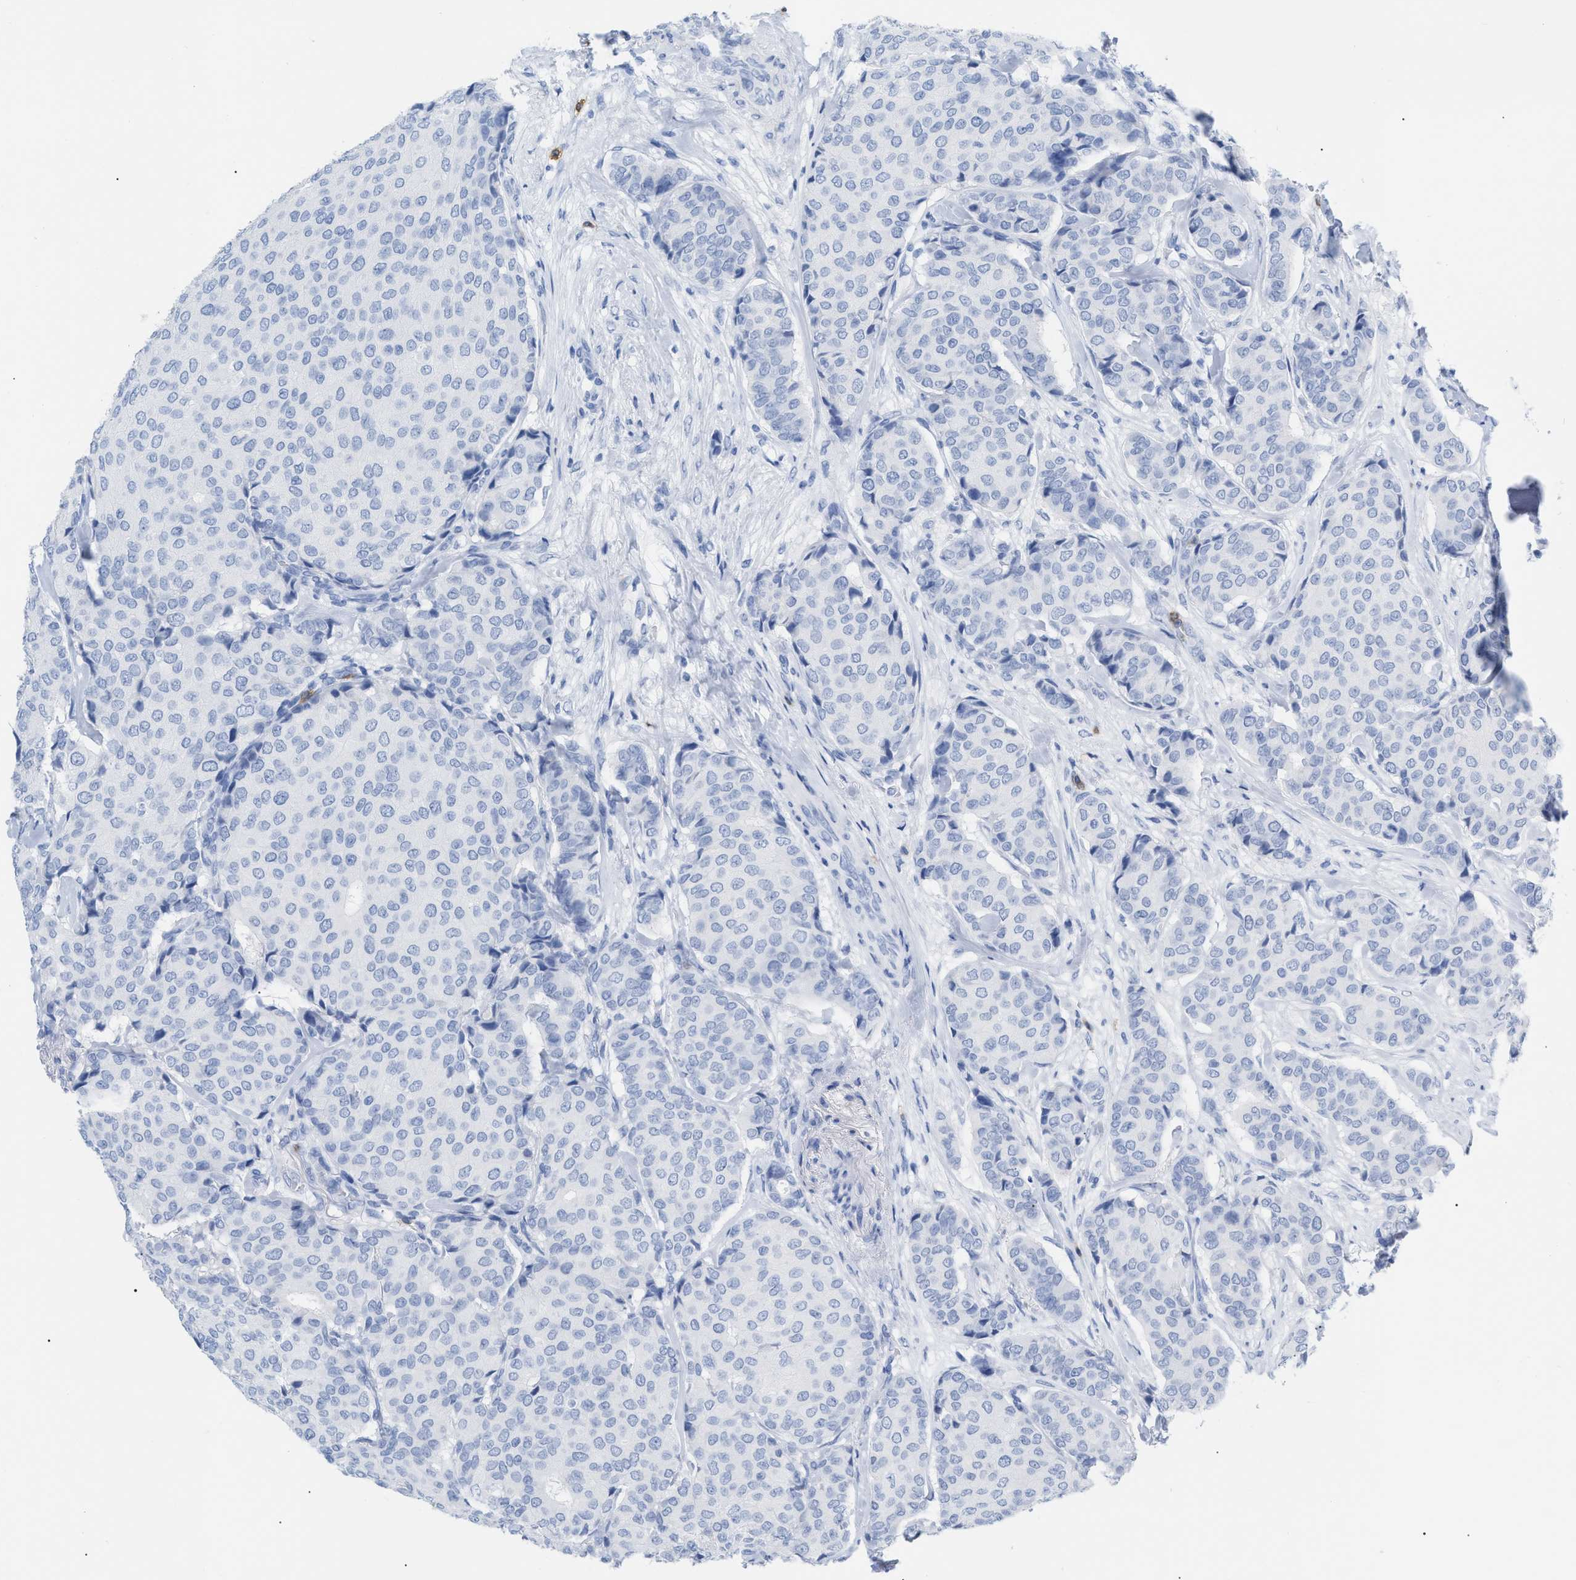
{"staining": {"intensity": "negative", "quantity": "none", "location": "none"}, "tissue": "breast cancer", "cell_type": "Tumor cells", "image_type": "cancer", "snomed": [{"axis": "morphology", "description": "Duct carcinoma"}, {"axis": "topography", "description": "Breast"}], "caption": "DAB (3,3'-diaminobenzidine) immunohistochemical staining of human breast infiltrating ductal carcinoma exhibits no significant expression in tumor cells.", "gene": "CD5", "patient": {"sex": "female", "age": 75}}